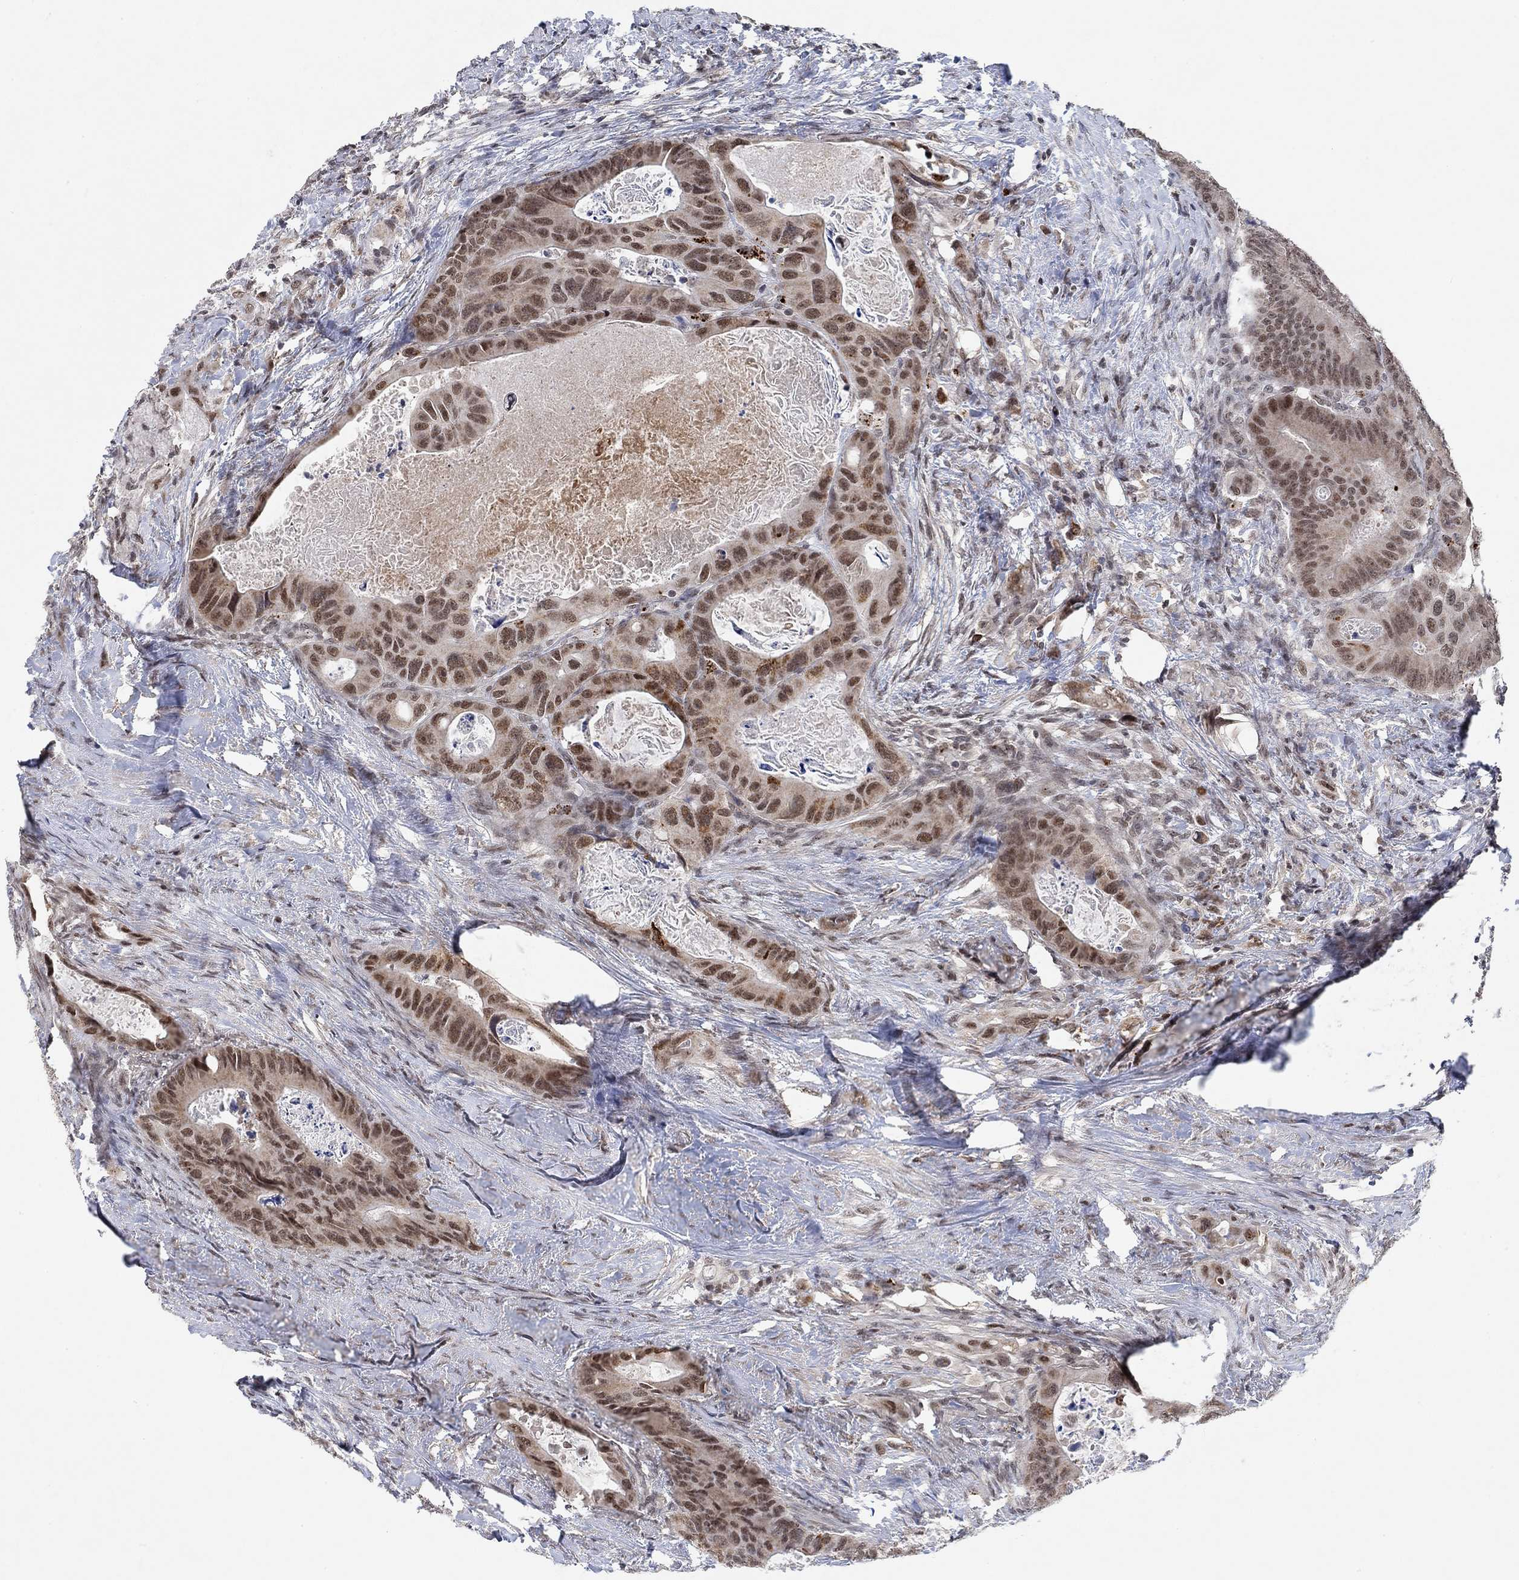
{"staining": {"intensity": "moderate", "quantity": ">75%", "location": "nuclear"}, "tissue": "colorectal cancer", "cell_type": "Tumor cells", "image_type": "cancer", "snomed": [{"axis": "morphology", "description": "Adenocarcinoma, NOS"}, {"axis": "topography", "description": "Rectum"}], "caption": "Colorectal cancer stained for a protein (brown) reveals moderate nuclear positive positivity in approximately >75% of tumor cells.", "gene": "THAP8", "patient": {"sex": "male", "age": 64}}